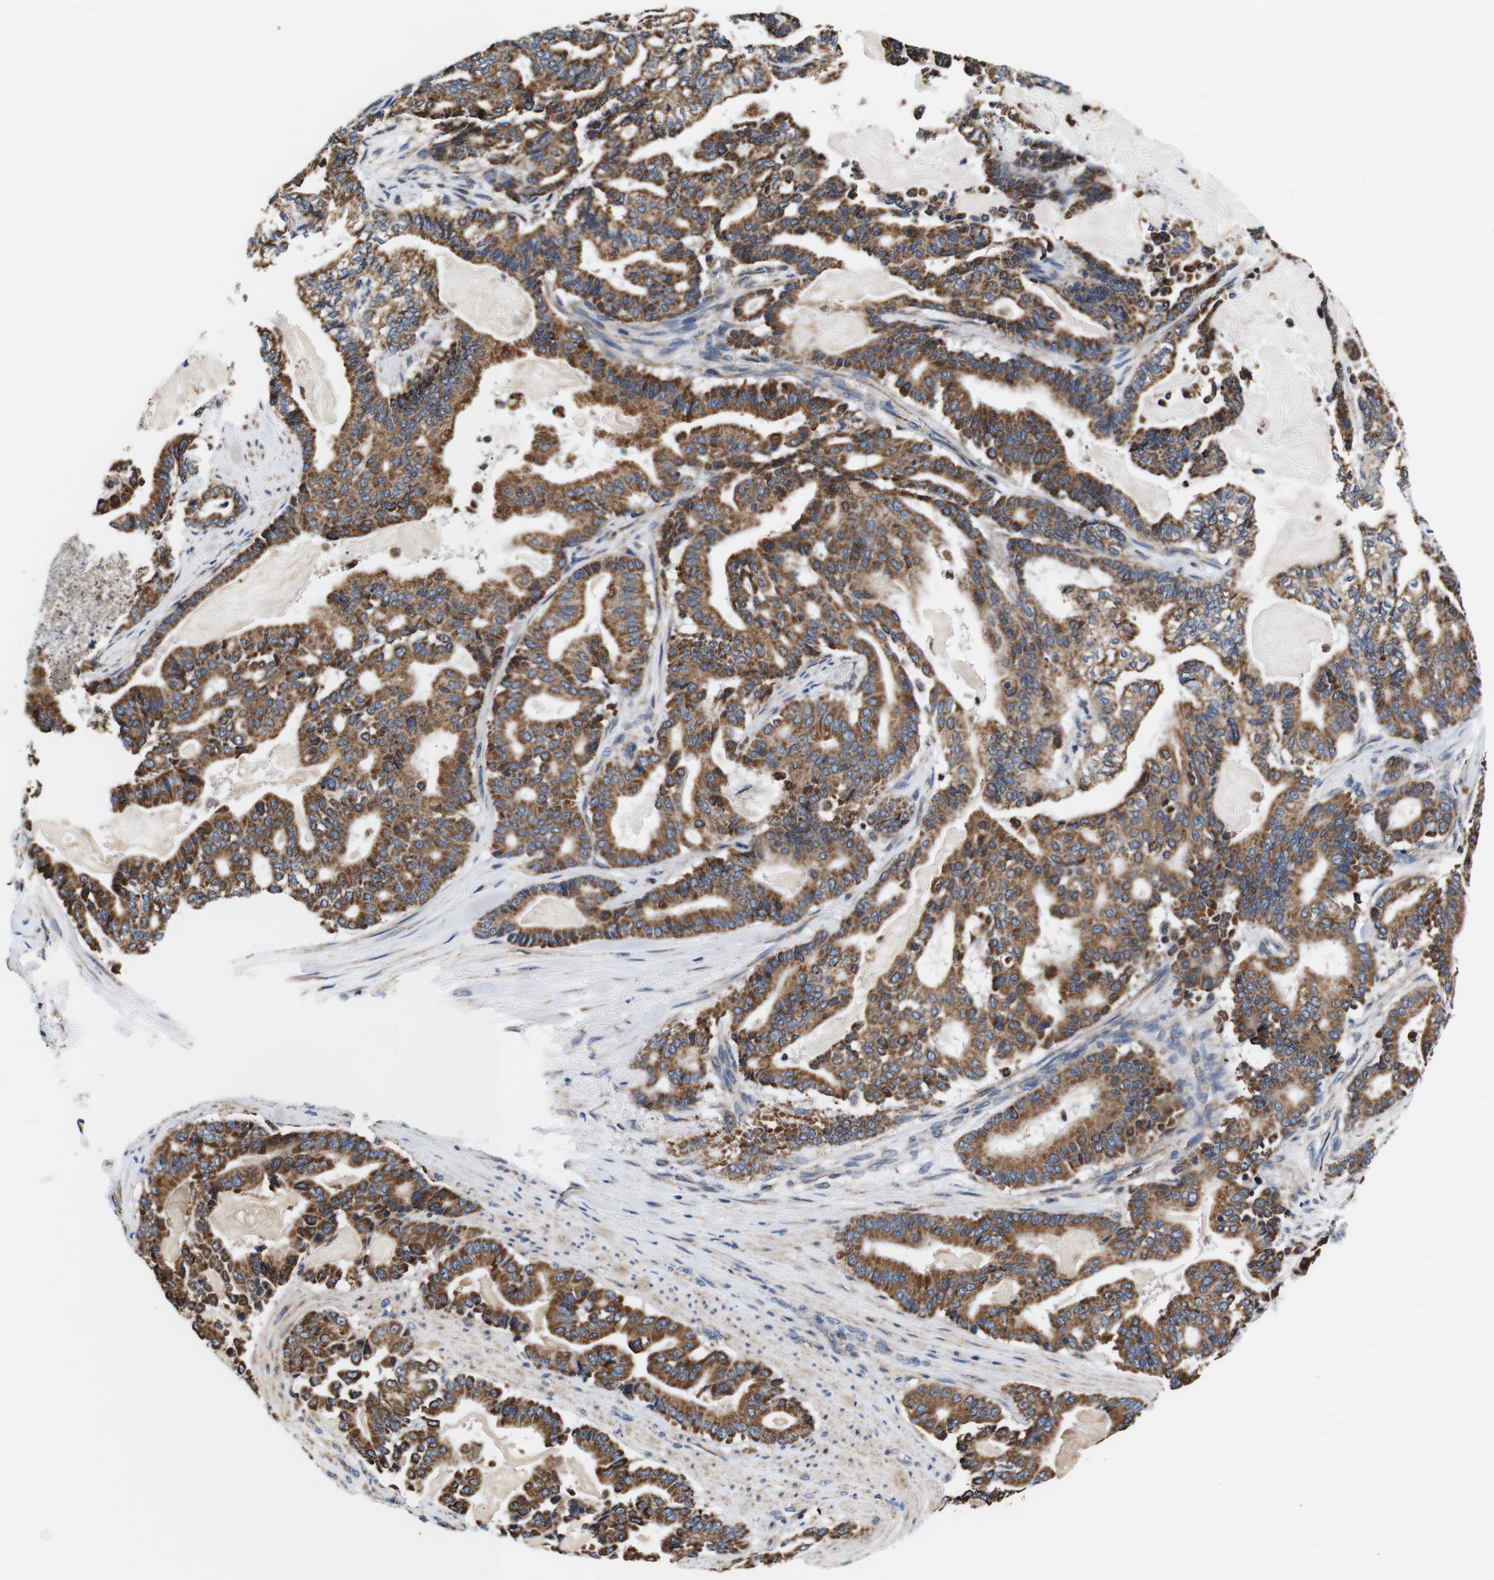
{"staining": {"intensity": "moderate", "quantity": ">75%", "location": "cytoplasmic/membranous"}, "tissue": "pancreatic cancer", "cell_type": "Tumor cells", "image_type": "cancer", "snomed": [{"axis": "morphology", "description": "Adenocarcinoma, NOS"}, {"axis": "topography", "description": "Pancreas"}], "caption": "A micrograph showing moderate cytoplasmic/membranous expression in approximately >75% of tumor cells in pancreatic cancer, as visualized by brown immunohistochemical staining.", "gene": "LRP4", "patient": {"sex": "male", "age": 63}}